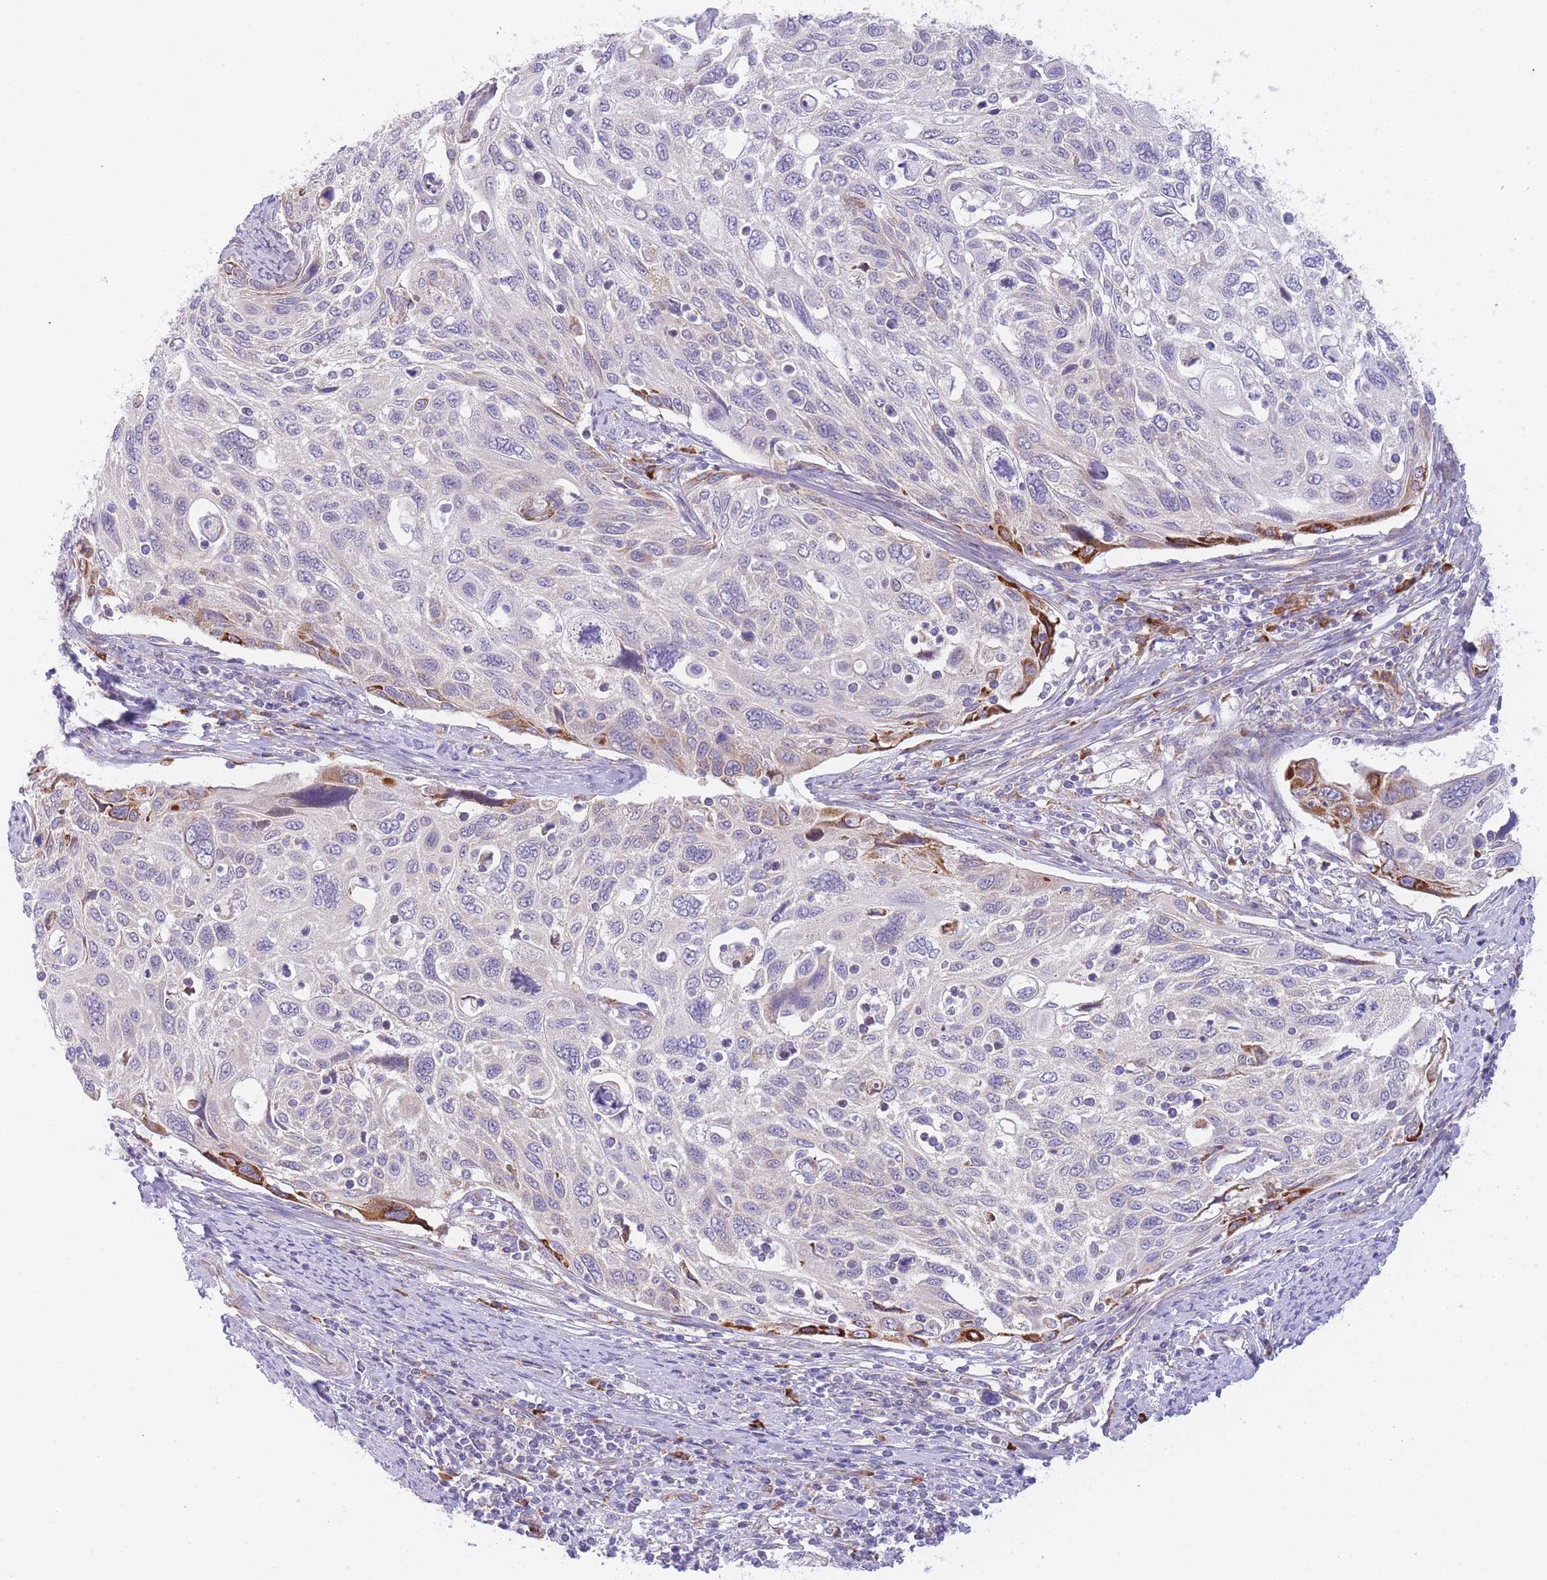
{"staining": {"intensity": "moderate", "quantity": "<25%", "location": "cytoplasmic/membranous"}, "tissue": "cervical cancer", "cell_type": "Tumor cells", "image_type": "cancer", "snomed": [{"axis": "morphology", "description": "Squamous cell carcinoma, NOS"}, {"axis": "topography", "description": "Cervix"}], "caption": "Immunohistochemical staining of human cervical cancer (squamous cell carcinoma) reveals low levels of moderate cytoplasmic/membranous expression in about <25% of tumor cells.", "gene": "ZNF510", "patient": {"sex": "female", "age": 70}}